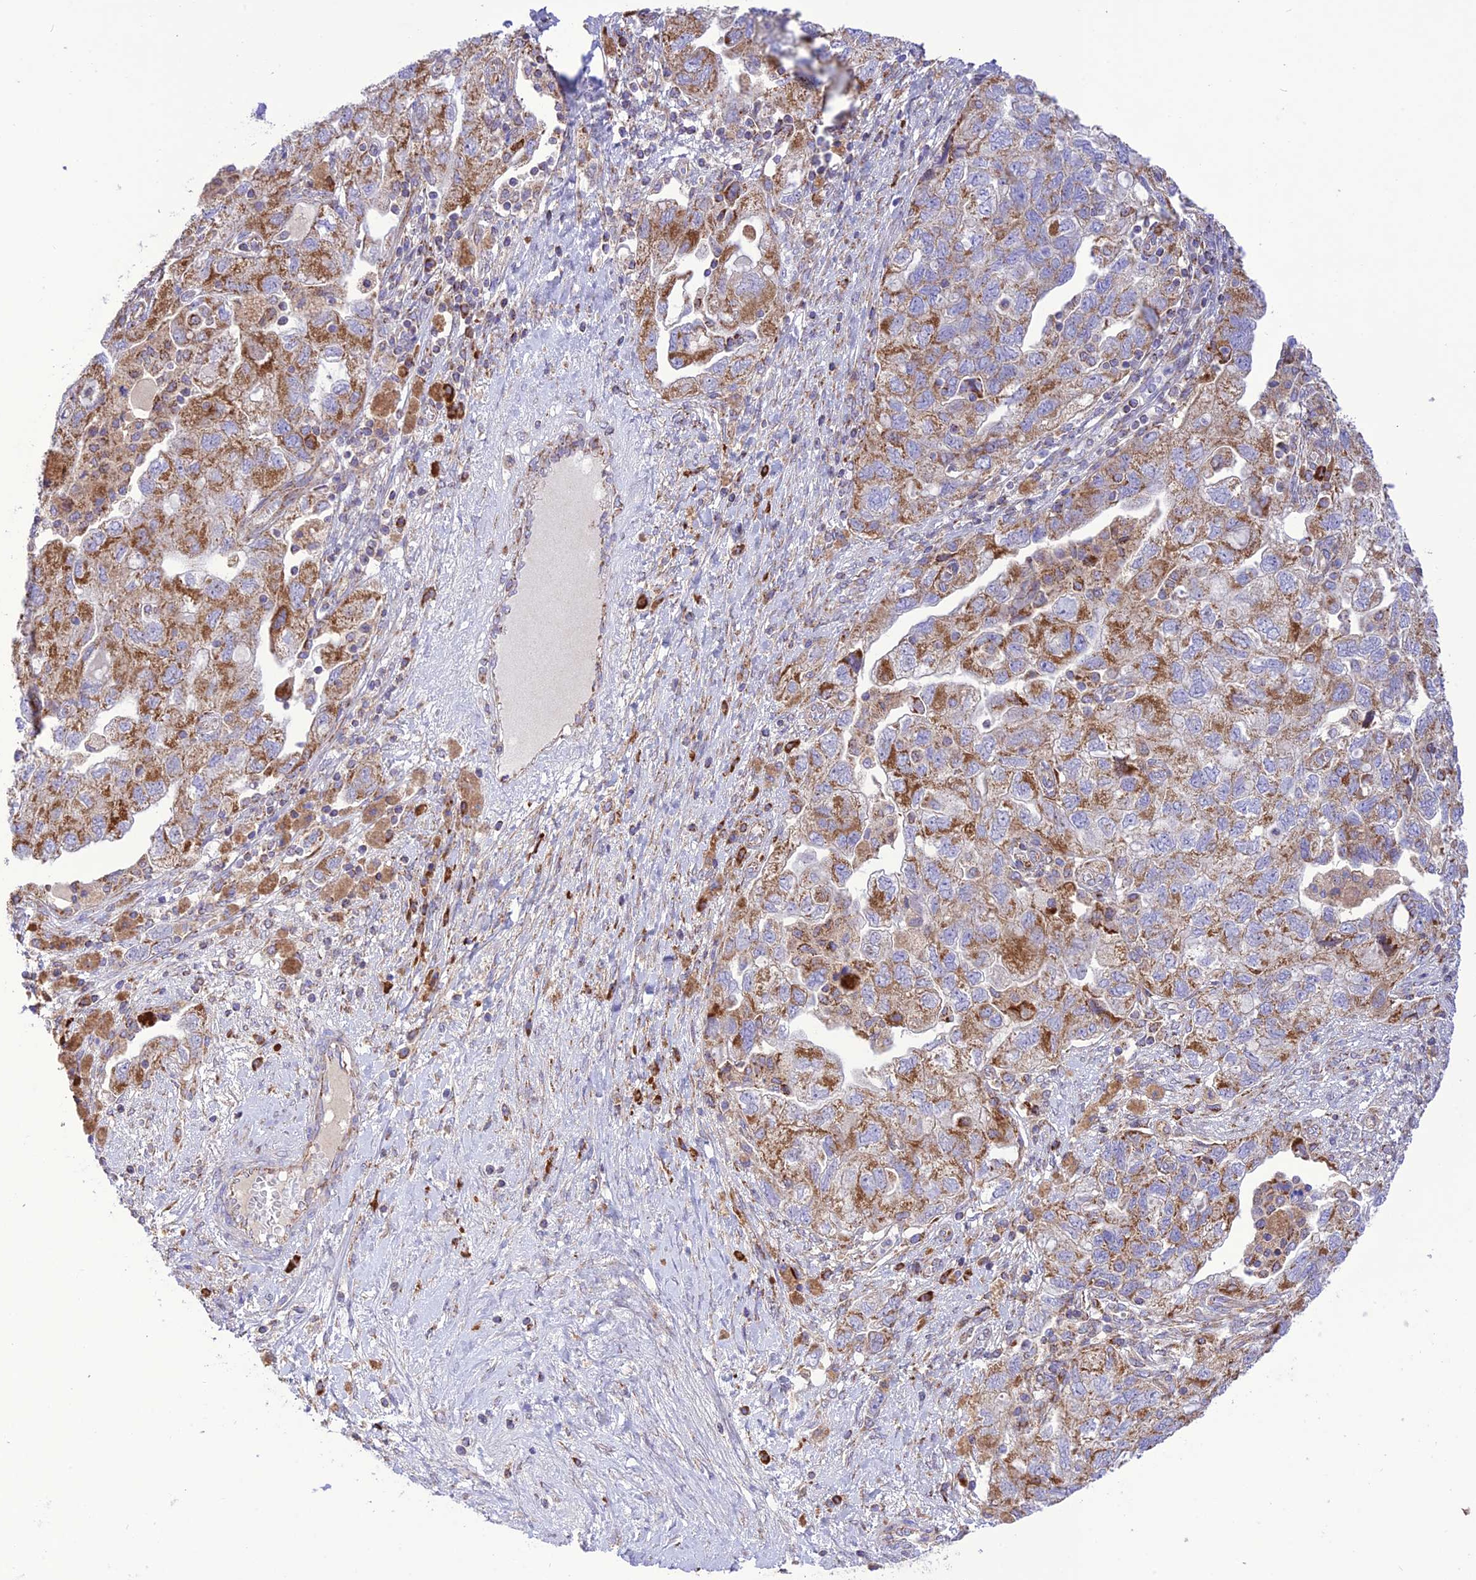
{"staining": {"intensity": "moderate", "quantity": "25%-75%", "location": "cytoplasmic/membranous"}, "tissue": "ovarian cancer", "cell_type": "Tumor cells", "image_type": "cancer", "snomed": [{"axis": "morphology", "description": "Carcinoma, NOS"}, {"axis": "morphology", "description": "Cystadenocarcinoma, serous, NOS"}, {"axis": "topography", "description": "Ovary"}], "caption": "Carcinoma (ovarian) tissue shows moderate cytoplasmic/membranous staining in about 25%-75% of tumor cells (IHC, brightfield microscopy, high magnification).", "gene": "UAP1L1", "patient": {"sex": "female", "age": 69}}